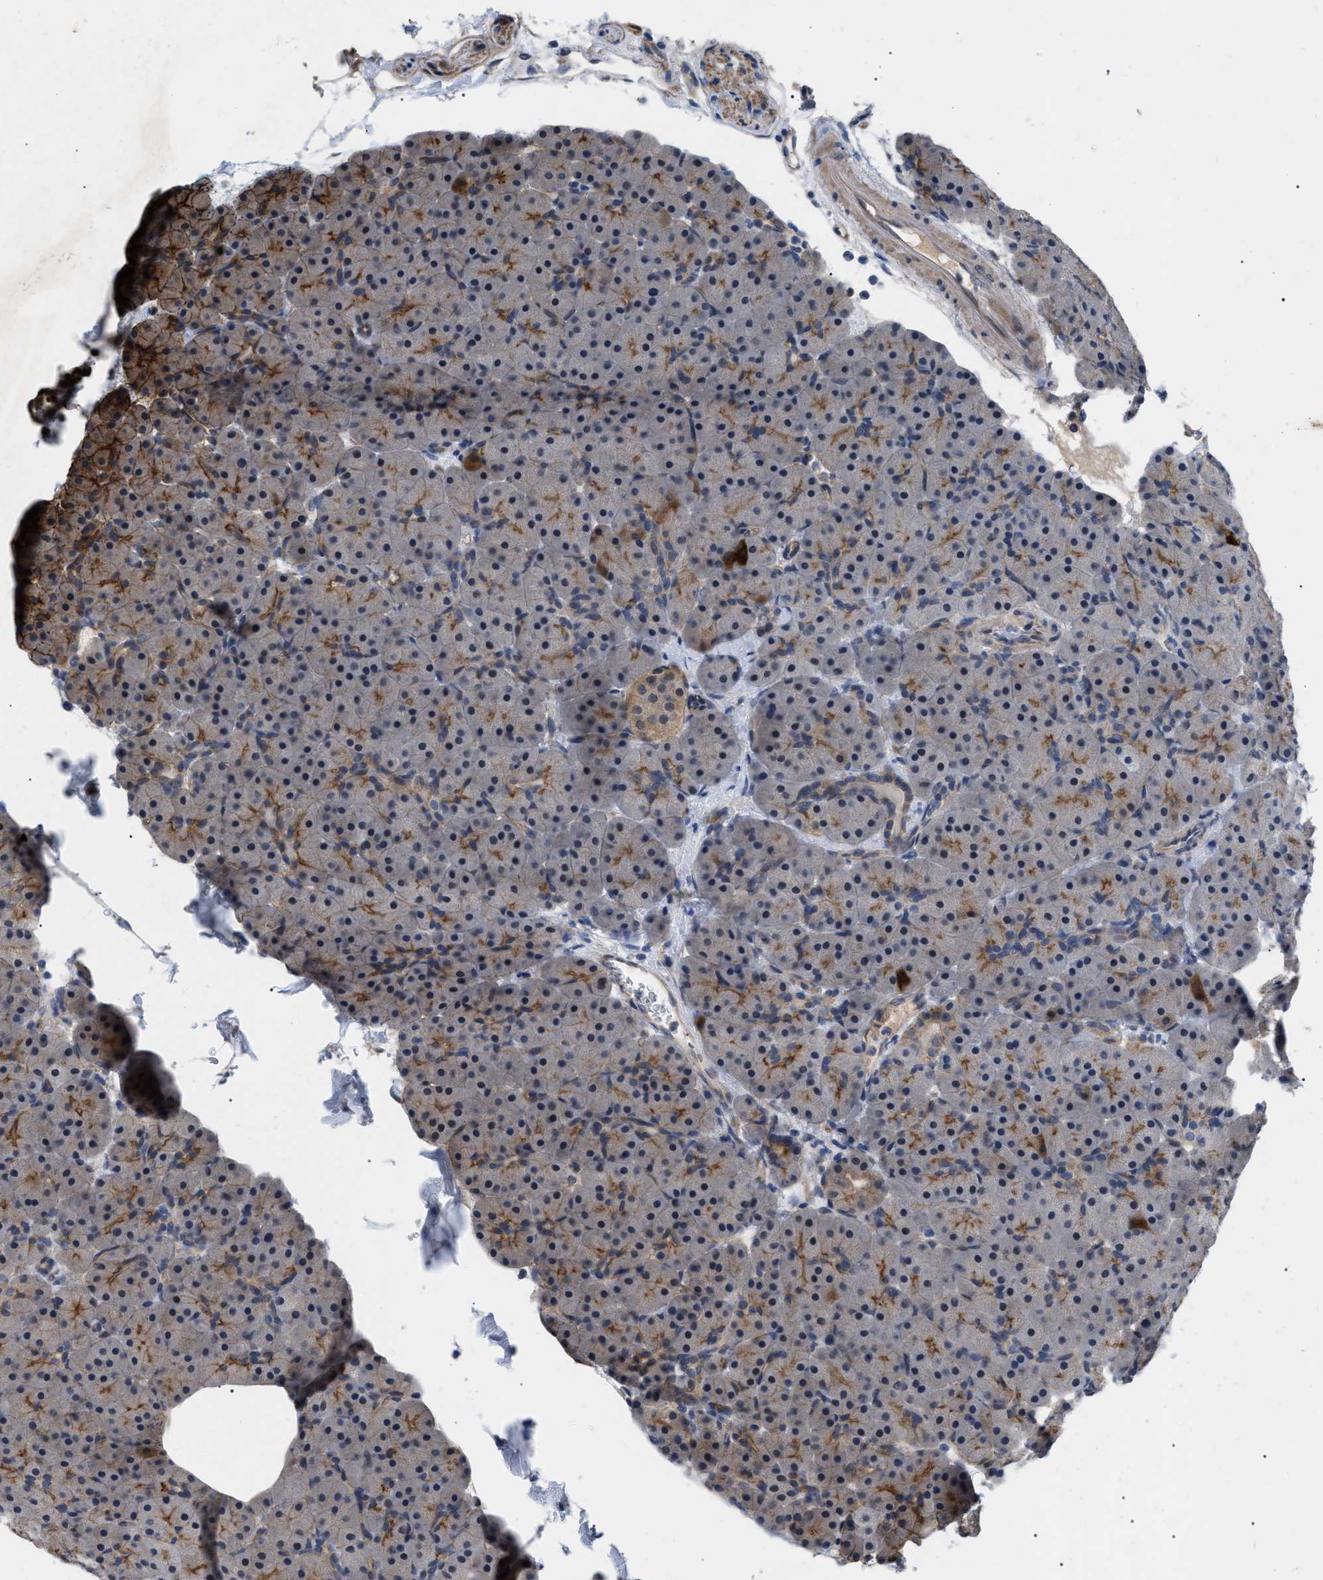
{"staining": {"intensity": "moderate", "quantity": "25%-75%", "location": "cytoplasmic/membranous"}, "tissue": "pancreas", "cell_type": "Exocrine glandular cells", "image_type": "normal", "snomed": [{"axis": "morphology", "description": "Normal tissue, NOS"}, {"axis": "topography", "description": "Pancreas"}], "caption": "A brown stain labels moderate cytoplasmic/membranous expression of a protein in exocrine glandular cells of unremarkable human pancreas. (DAB (3,3'-diaminobenzidine) IHC, brown staining for protein, blue staining for nuclei).", "gene": "CRCP", "patient": {"sex": "male", "age": 66}}